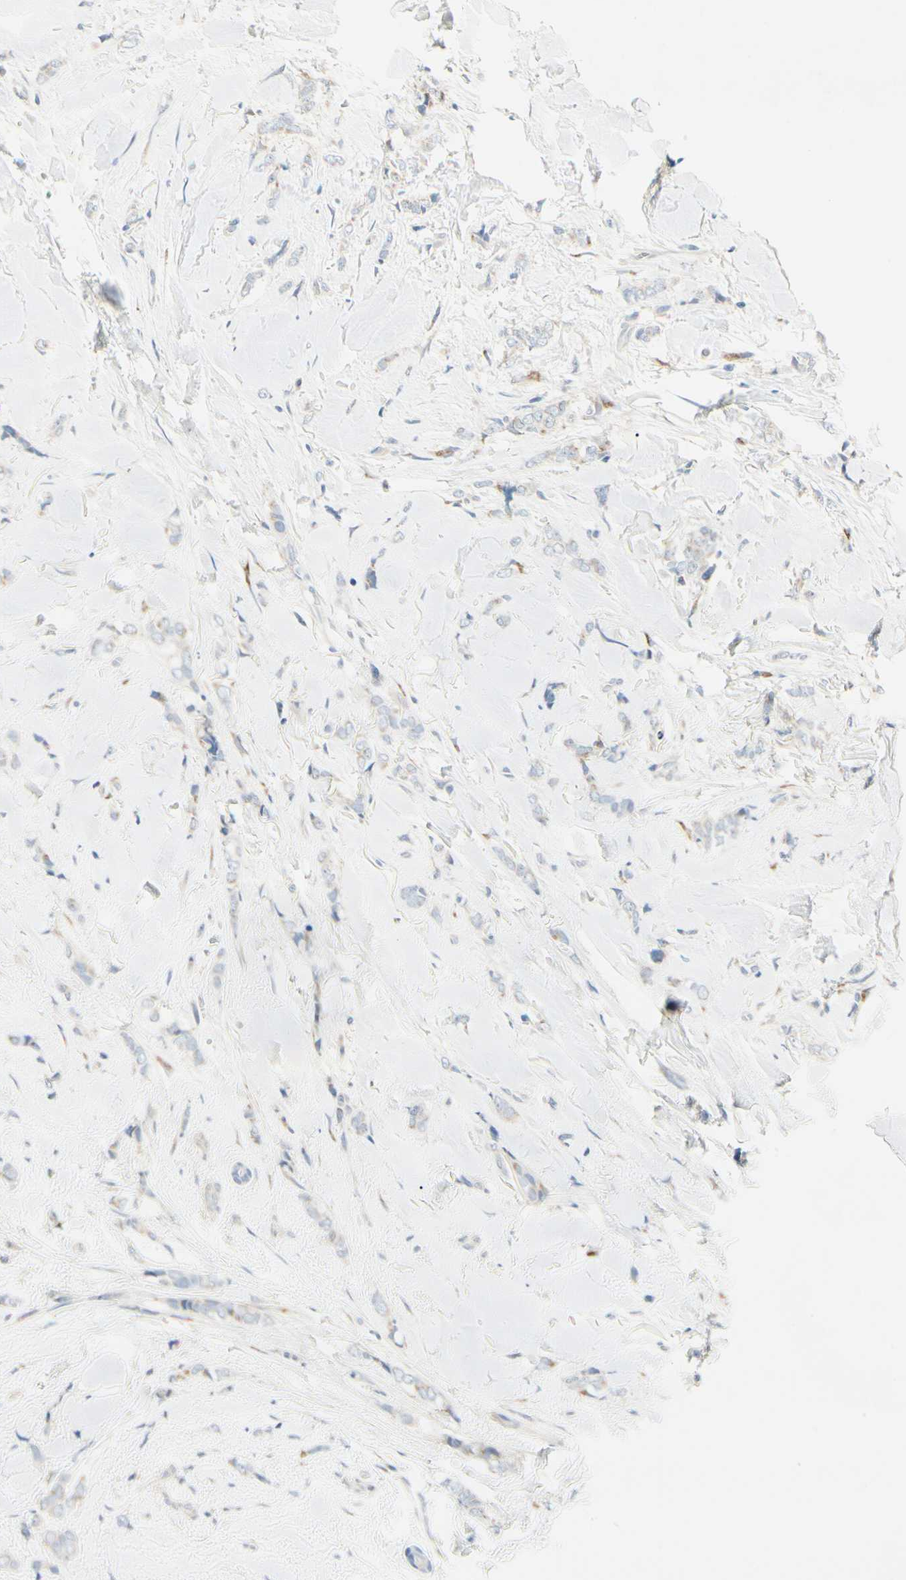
{"staining": {"intensity": "weak", "quantity": "<25%", "location": "cytoplasmic/membranous"}, "tissue": "breast cancer", "cell_type": "Tumor cells", "image_type": "cancer", "snomed": [{"axis": "morphology", "description": "Lobular carcinoma"}, {"axis": "topography", "description": "Skin"}, {"axis": "topography", "description": "Breast"}], "caption": "Immunohistochemistry image of neoplastic tissue: breast cancer (lobular carcinoma) stained with DAB (3,3'-diaminobenzidine) reveals no significant protein expression in tumor cells.", "gene": "ABCA3", "patient": {"sex": "female", "age": 46}}